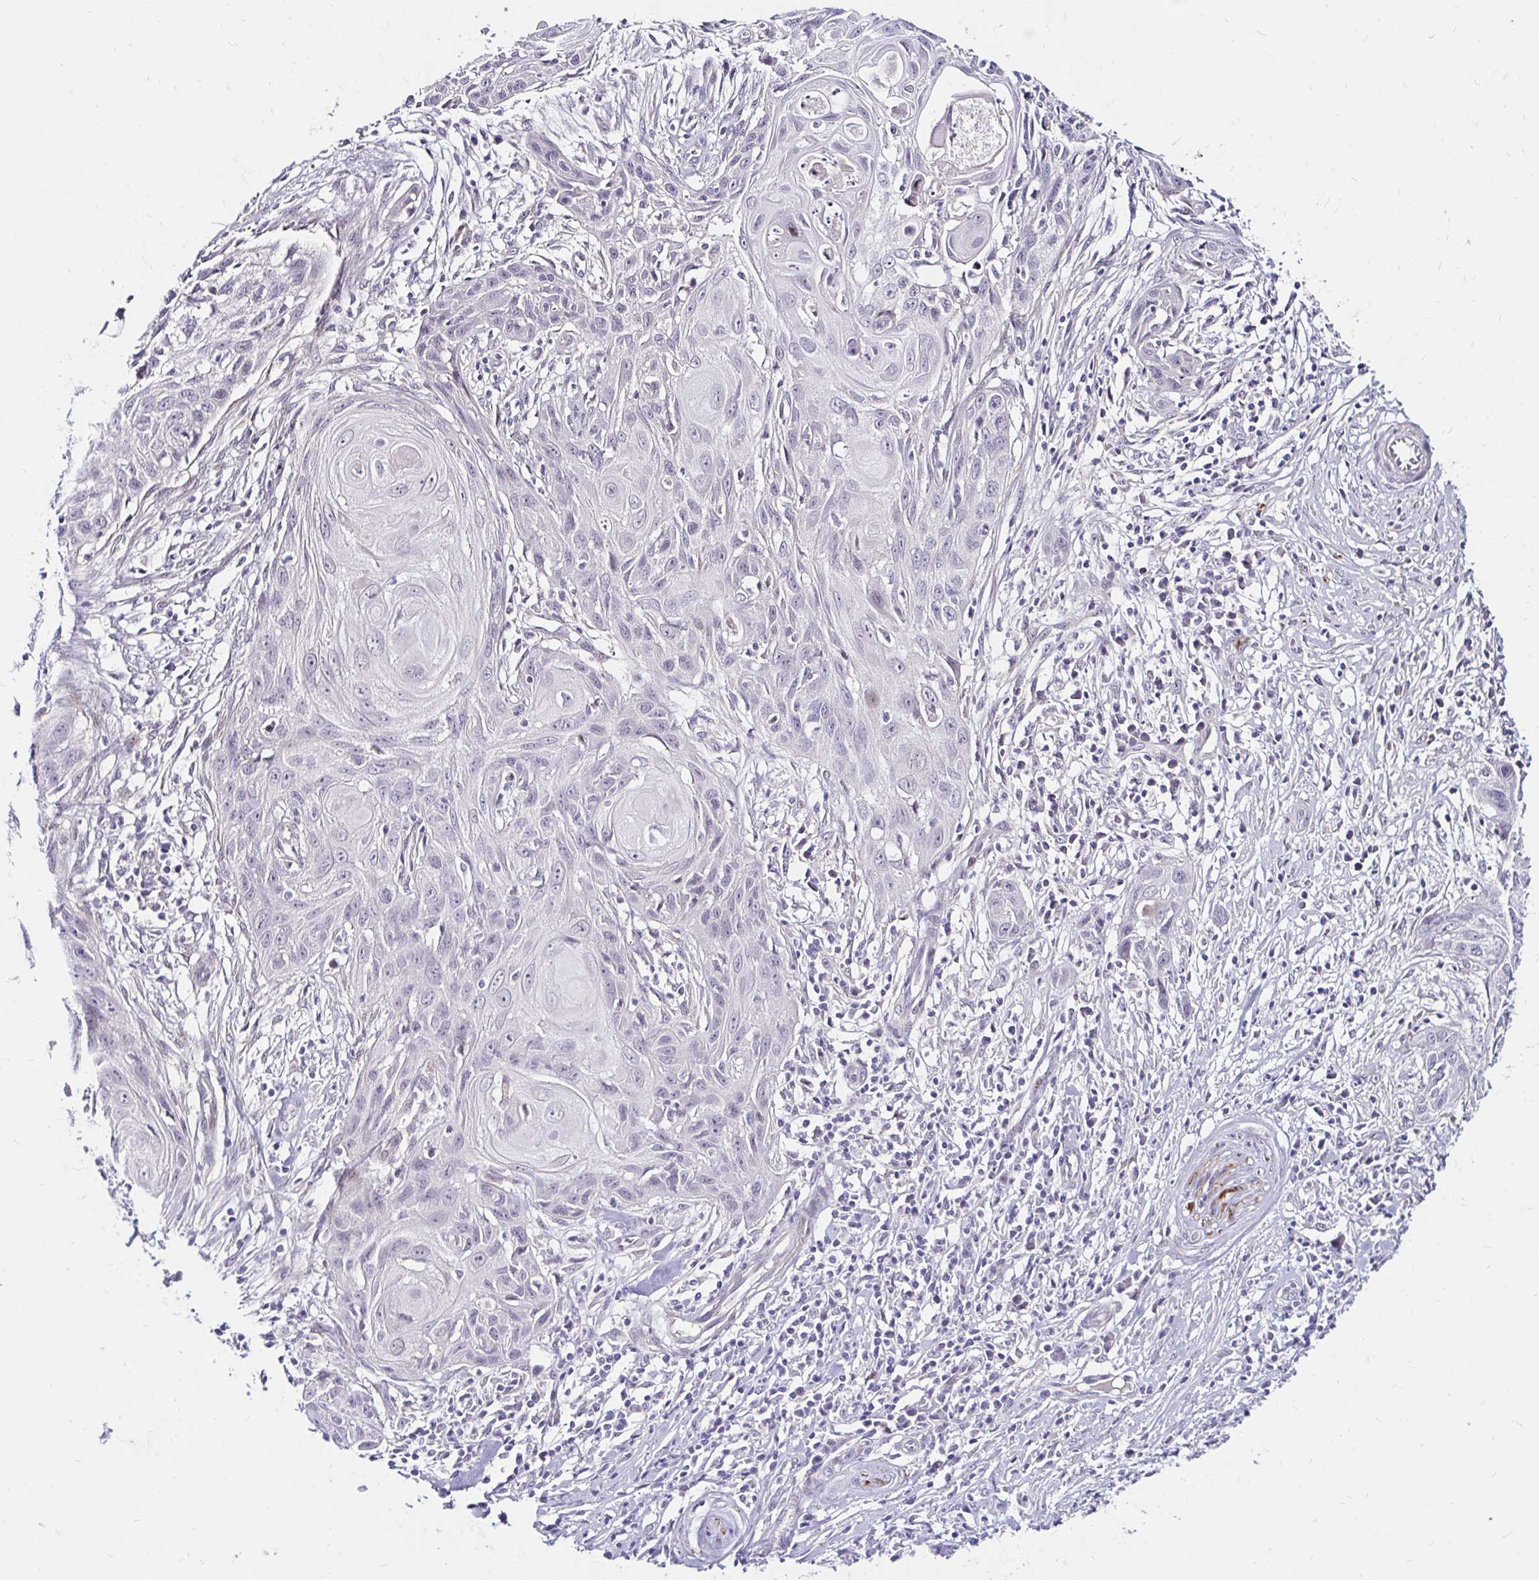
{"staining": {"intensity": "negative", "quantity": "none", "location": "none"}, "tissue": "skin cancer", "cell_type": "Tumor cells", "image_type": "cancer", "snomed": [{"axis": "morphology", "description": "Squamous cell carcinoma, NOS"}, {"axis": "topography", "description": "Skin"}, {"axis": "topography", "description": "Vulva"}], "caption": "Micrograph shows no significant protein staining in tumor cells of skin squamous cell carcinoma. The staining is performed using DAB brown chromogen with nuclei counter-stained in using hematoxylin.", "gene": "GUCY1A1", "patient": {"sex": "female", "age": 83}}